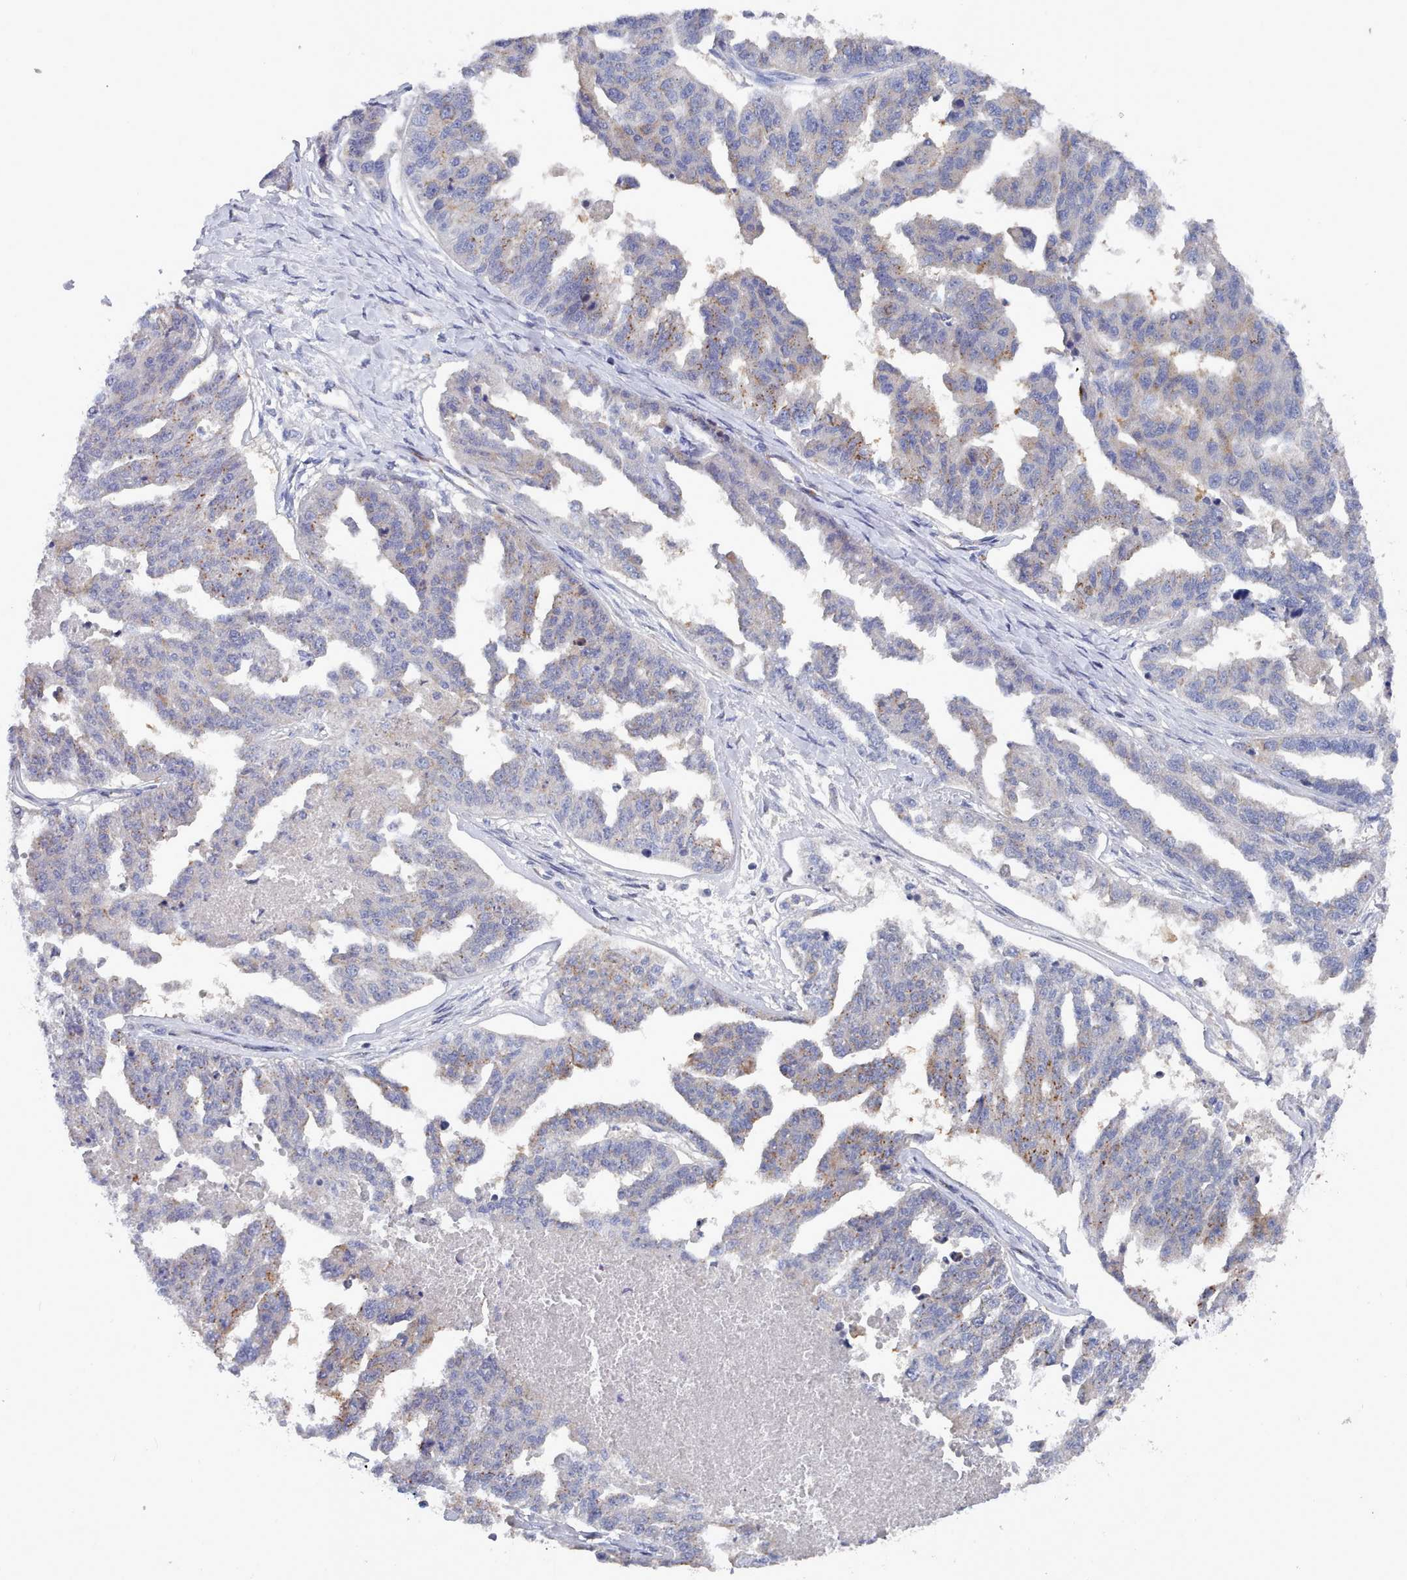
{"staining": {"intensity": "weak", "quantity": "<25%", "location": "cytoplasmic/membranous"}, "tissue": "ovarian cancer", "cell_type": "Tumor cells", "image_type": "cancer", "snomed": [{"axis": "morphology", "description": "Cystadenocarcinoma, serous, NOS"}, {"axis": "topography", "description": "Ovary"}], "caption": "An immunohistochemistry photomicrograph of ovarian cancer (serous cystadenocarcinoma) is shown. There is no staining in tumor cells of ovarian cancer (serous cystadenocarcinoma). (Brightfield microscopy of DAB IHC at high magnification).", "gene": "PDE4C", "patient": {"sex": "female", "age": 58}}